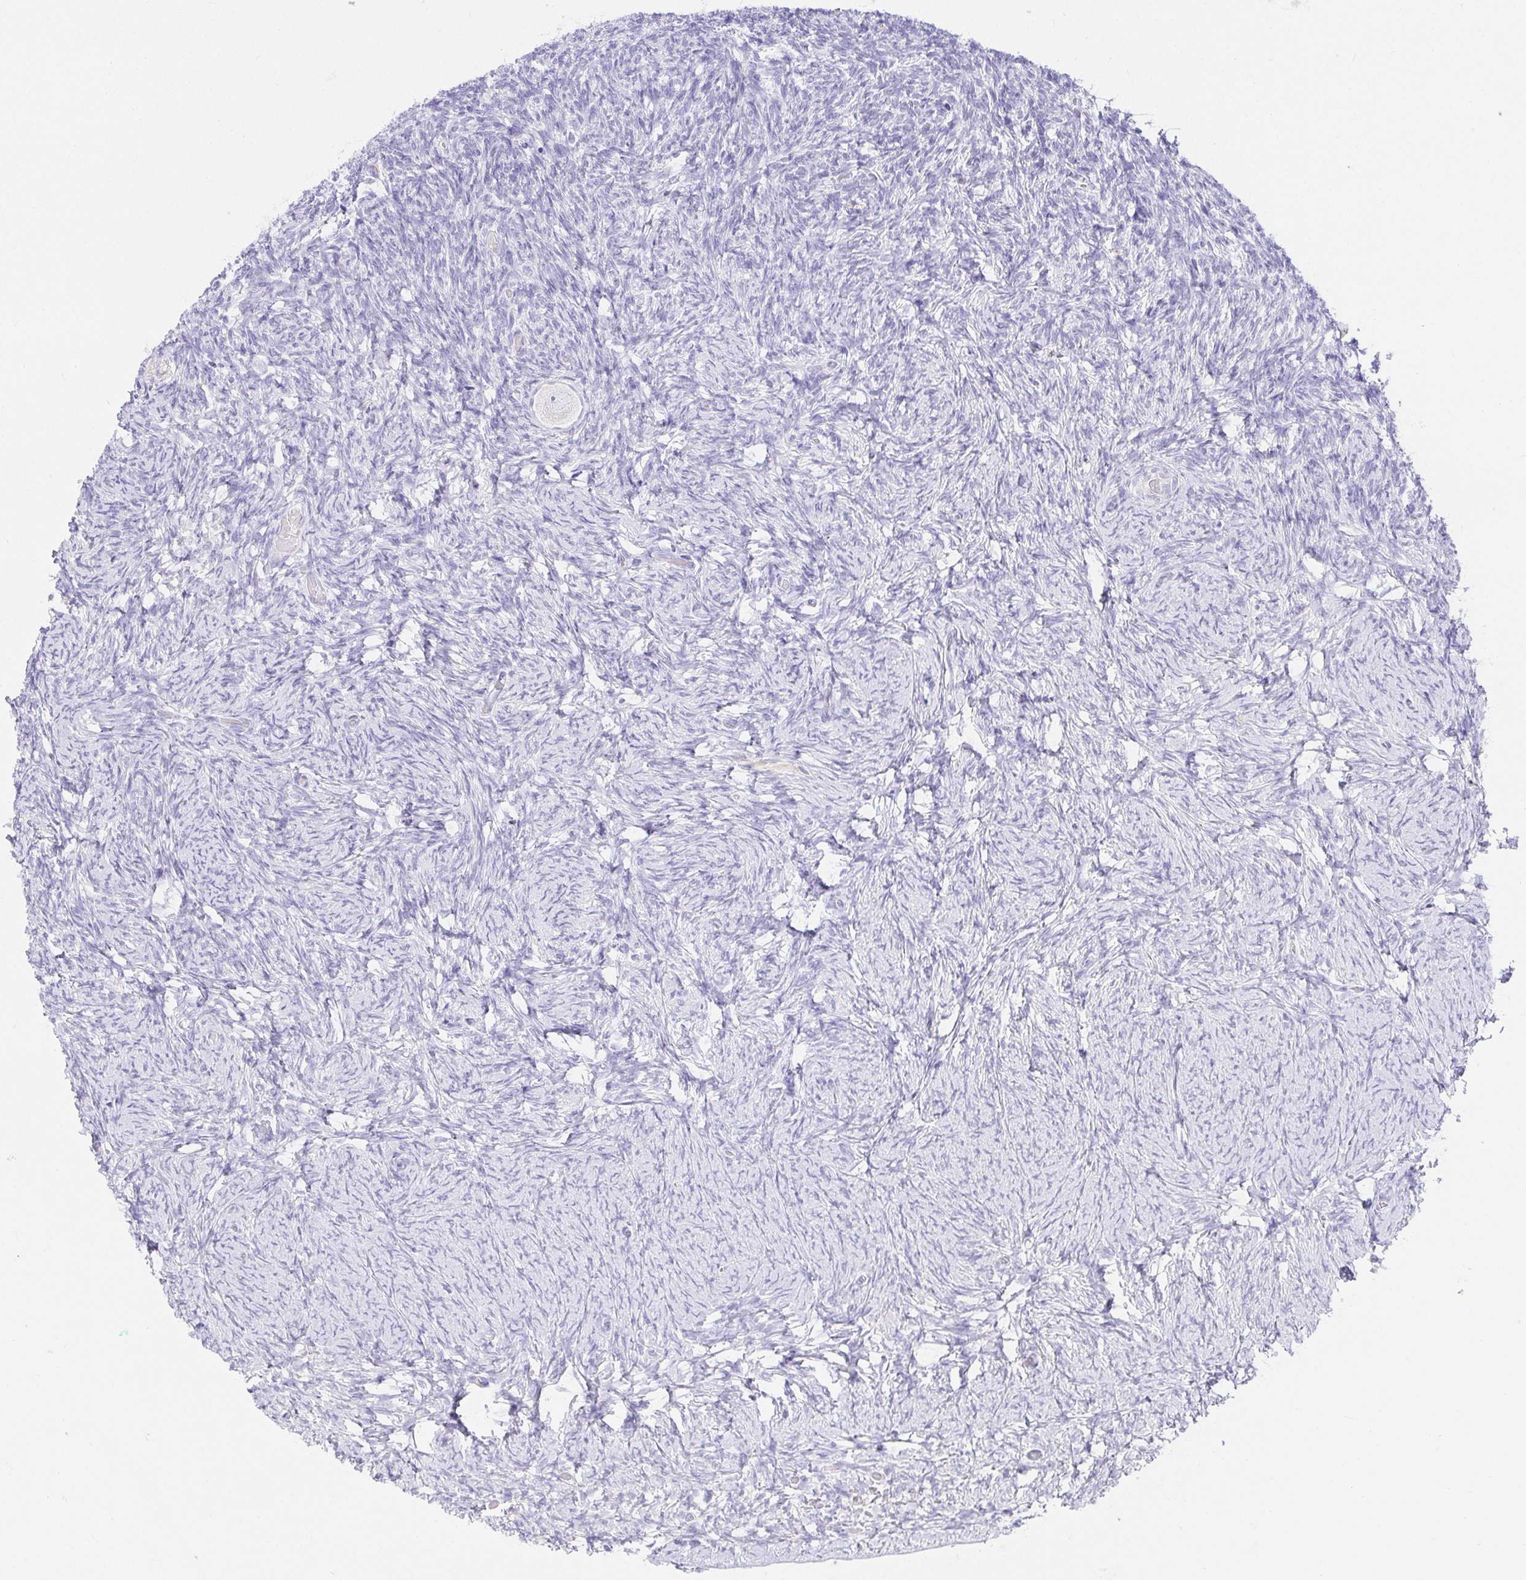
{"staining": {"intensity": "negative", "quantity": "none", "location": "none"}, "tissue": "ovary", "cell_type": "Follicle cells", "image_type": "normal", "snomed": [{"axis": "morphology", "description": "Normal tissue, NOS"}, {"axis": "topography", "description": "Ovary"}], "caption": "This is an IHC image of normal ovary. There is no positivity in follicle cells.", "gene": "VGLL1", "patient": {"sex": "female", "age": 34}}